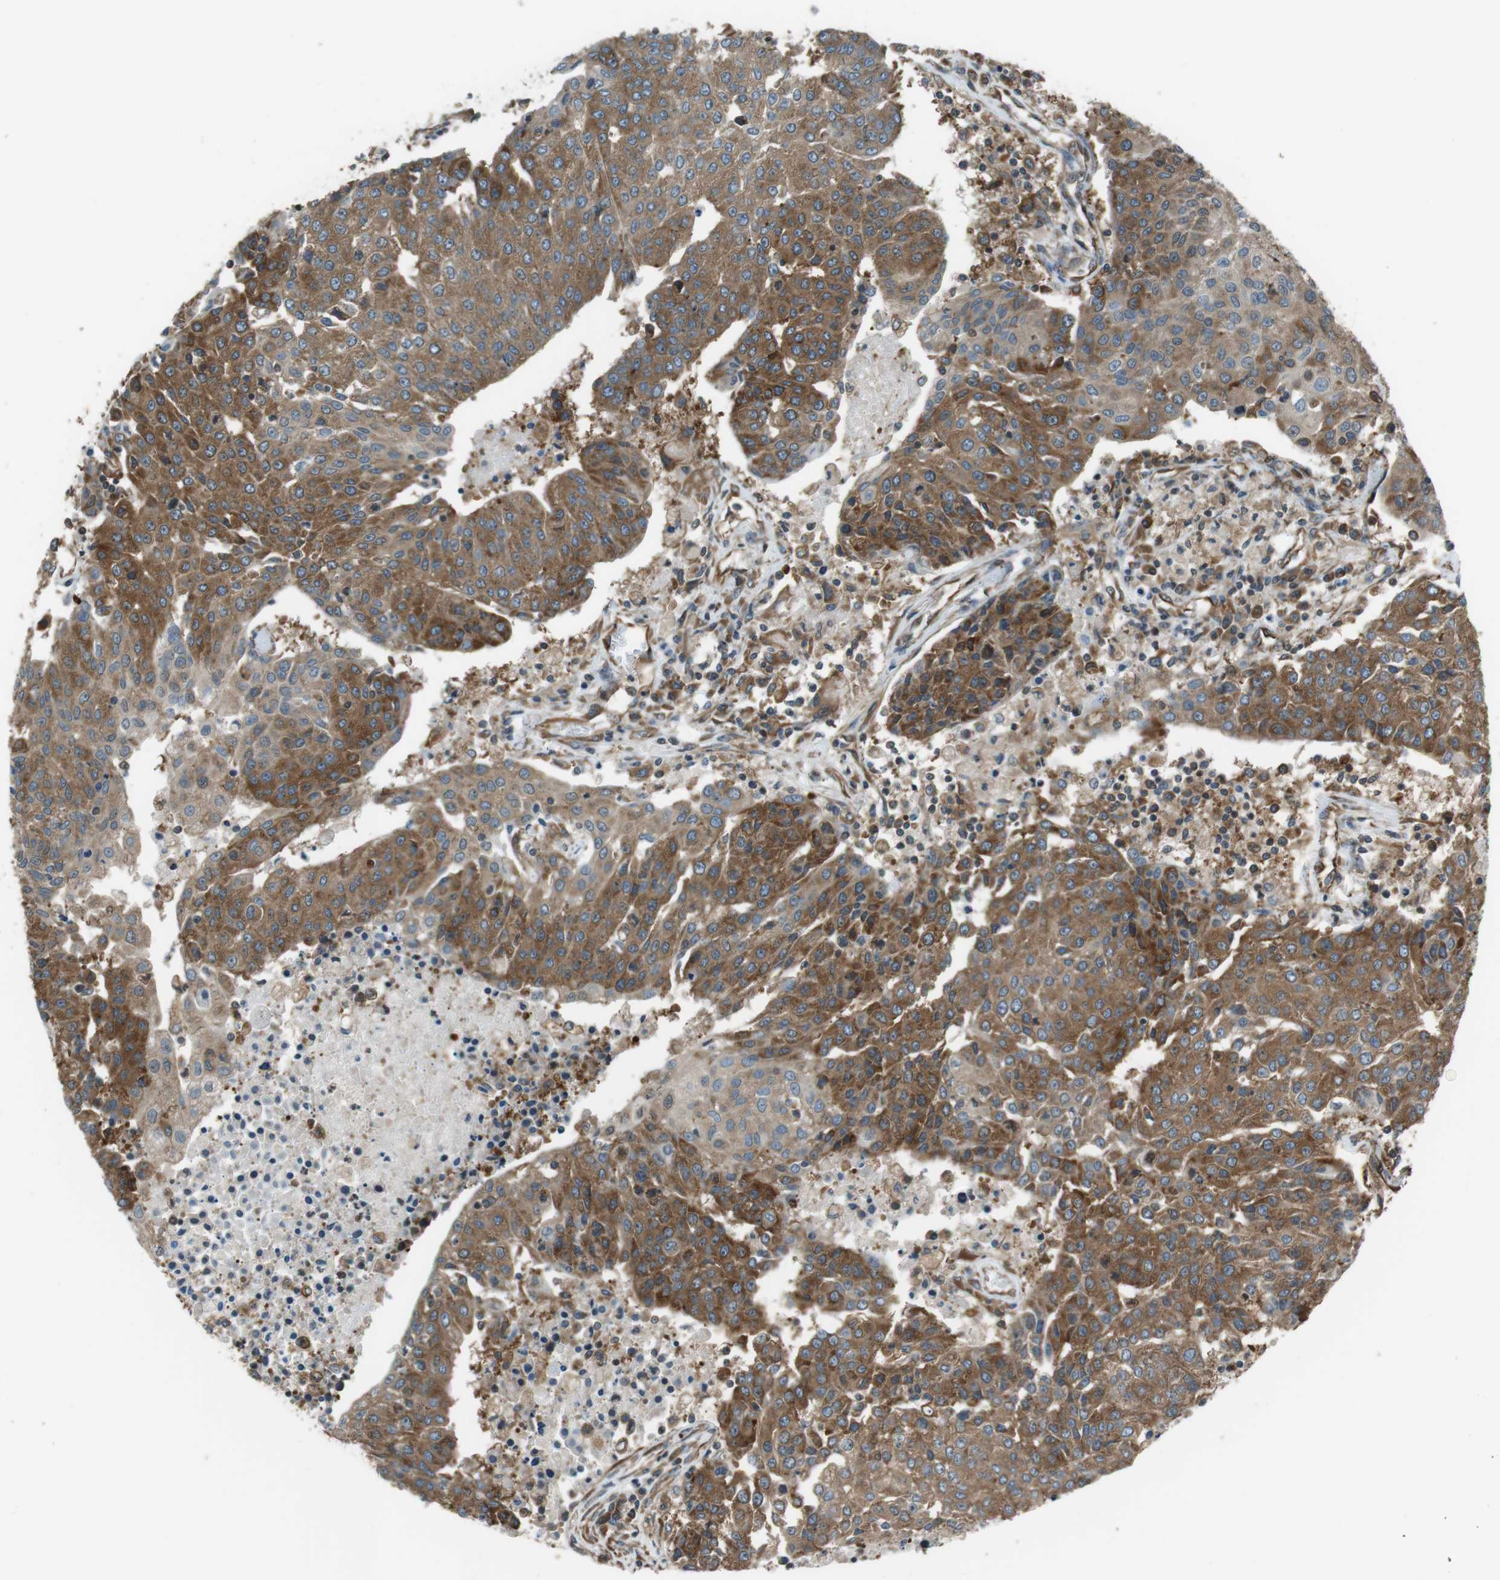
{"staining": {"intensity": "moderate", "quantity": "25%-75%", "location": "cytoplasmic/membranous"}, "tissue": "urothelial cancer", "cell_type": "Tumor cells", "image_type": "cancer", "snomed": [{"axis": "morphology", "description": "Urothelial carcinoma, High grade"}, {"axis": "topography", "description": "Urinary bladder"}], "caption": "Immunohistochemistry image of human urothelial cancer stained for a protein (brown), which displays medium levels of moderate cytoplasmic/membranous staining in approximately 25%-75% of tumor cells.", "gene": "PA2G4", "patient": {"sex": "female", "age": 85}}